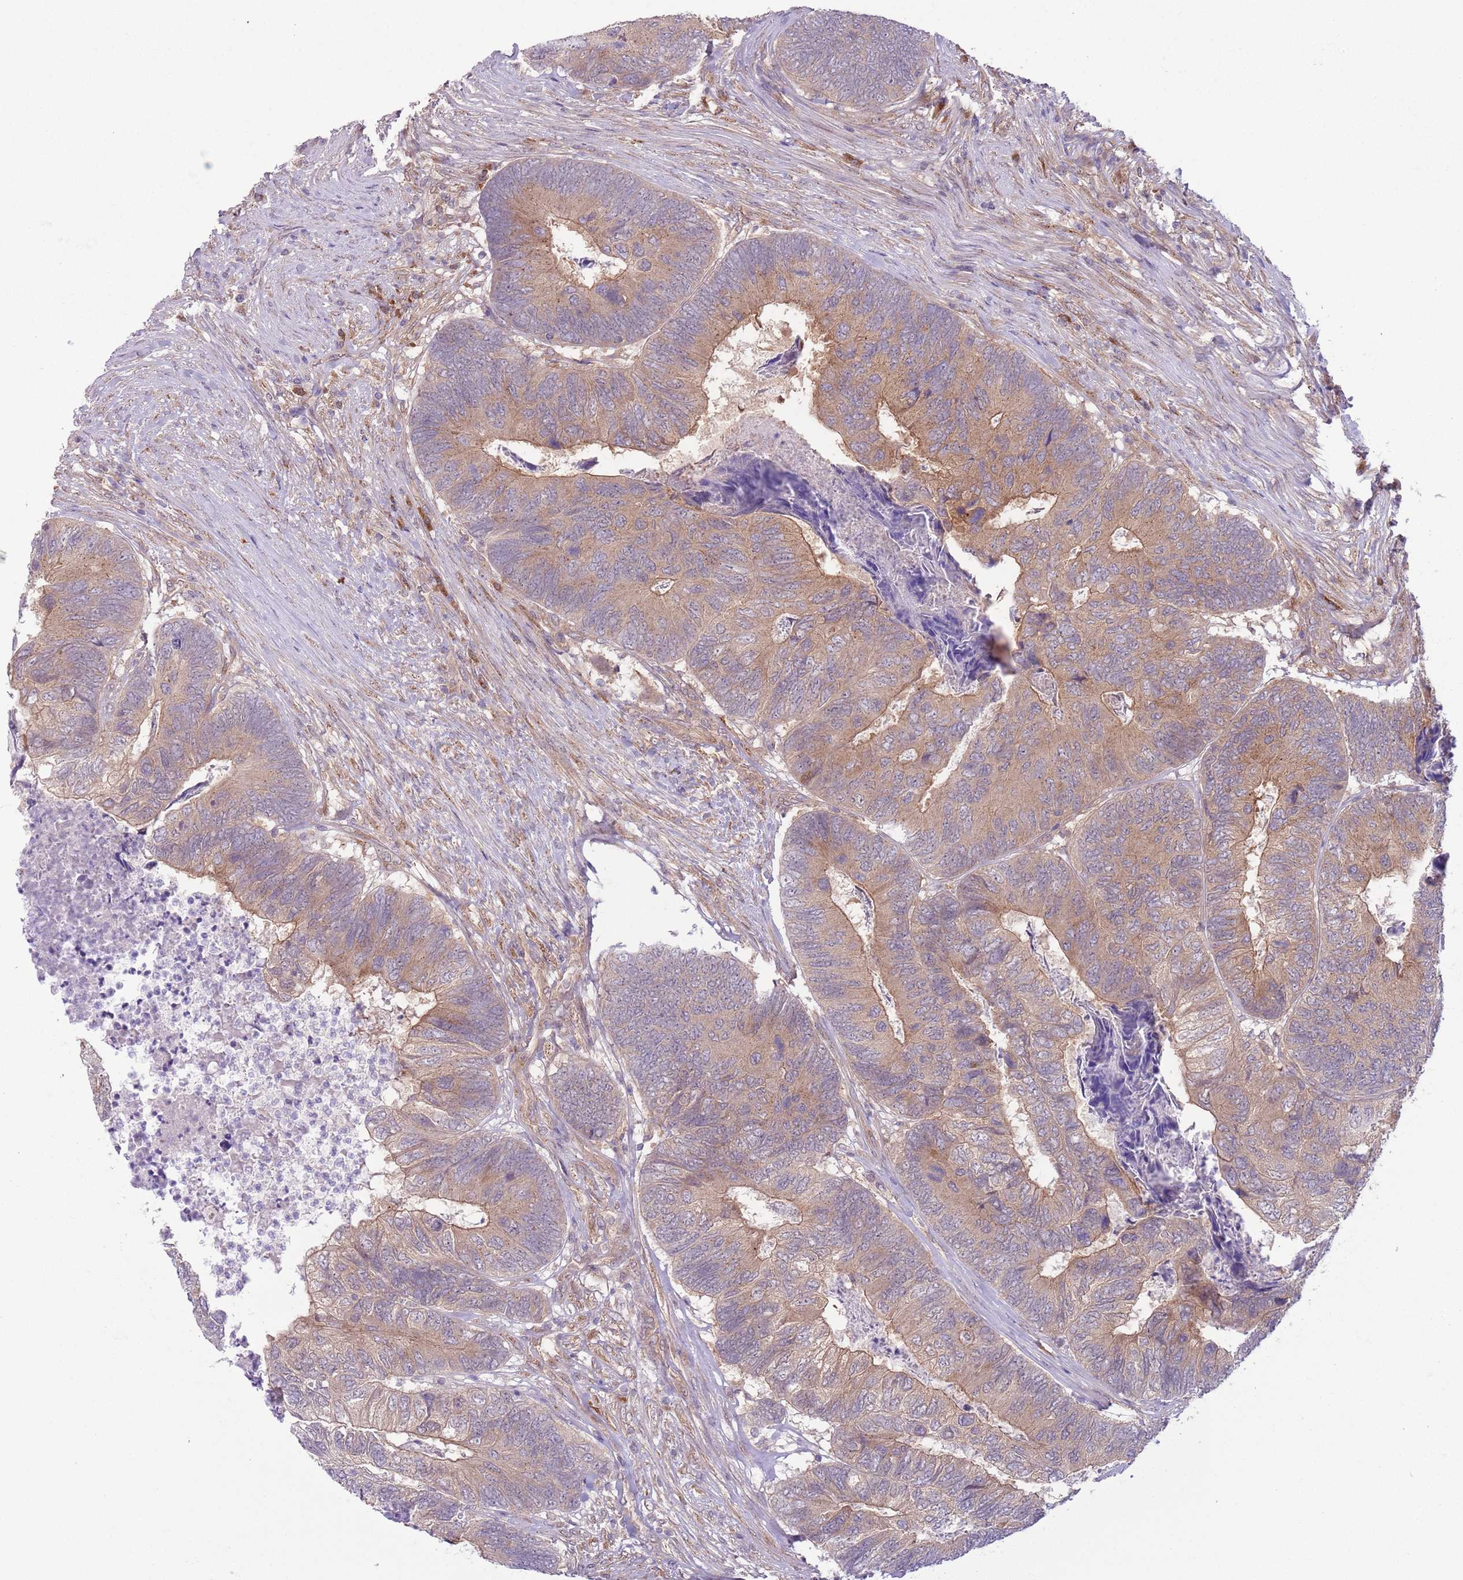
{"staining": {"intensity": "weak", "quantity": "25%-75%", "location": "cytoplasmic/membranous"}, "tissue": "colorectal cancer", "cell_type": "Tumor cells", "image_type": "cancer", "snomed": [{"axis": "morphology", "description": "Adenocarcinoma, NOS"}, {"axis": "topography", "description": "Colon"}], "caption": "The image shows staining of adenocarcinoma (colorectal), revealing weak cytoplasmic/membranous protein staining (brown color) within tumor cells. Using DAB (brown) and hematoxylin (blue) stains, captured at high magnification using brightfield microscopy.", "gene": "COPE", "patient": {"sex": "female", "age": 67}}